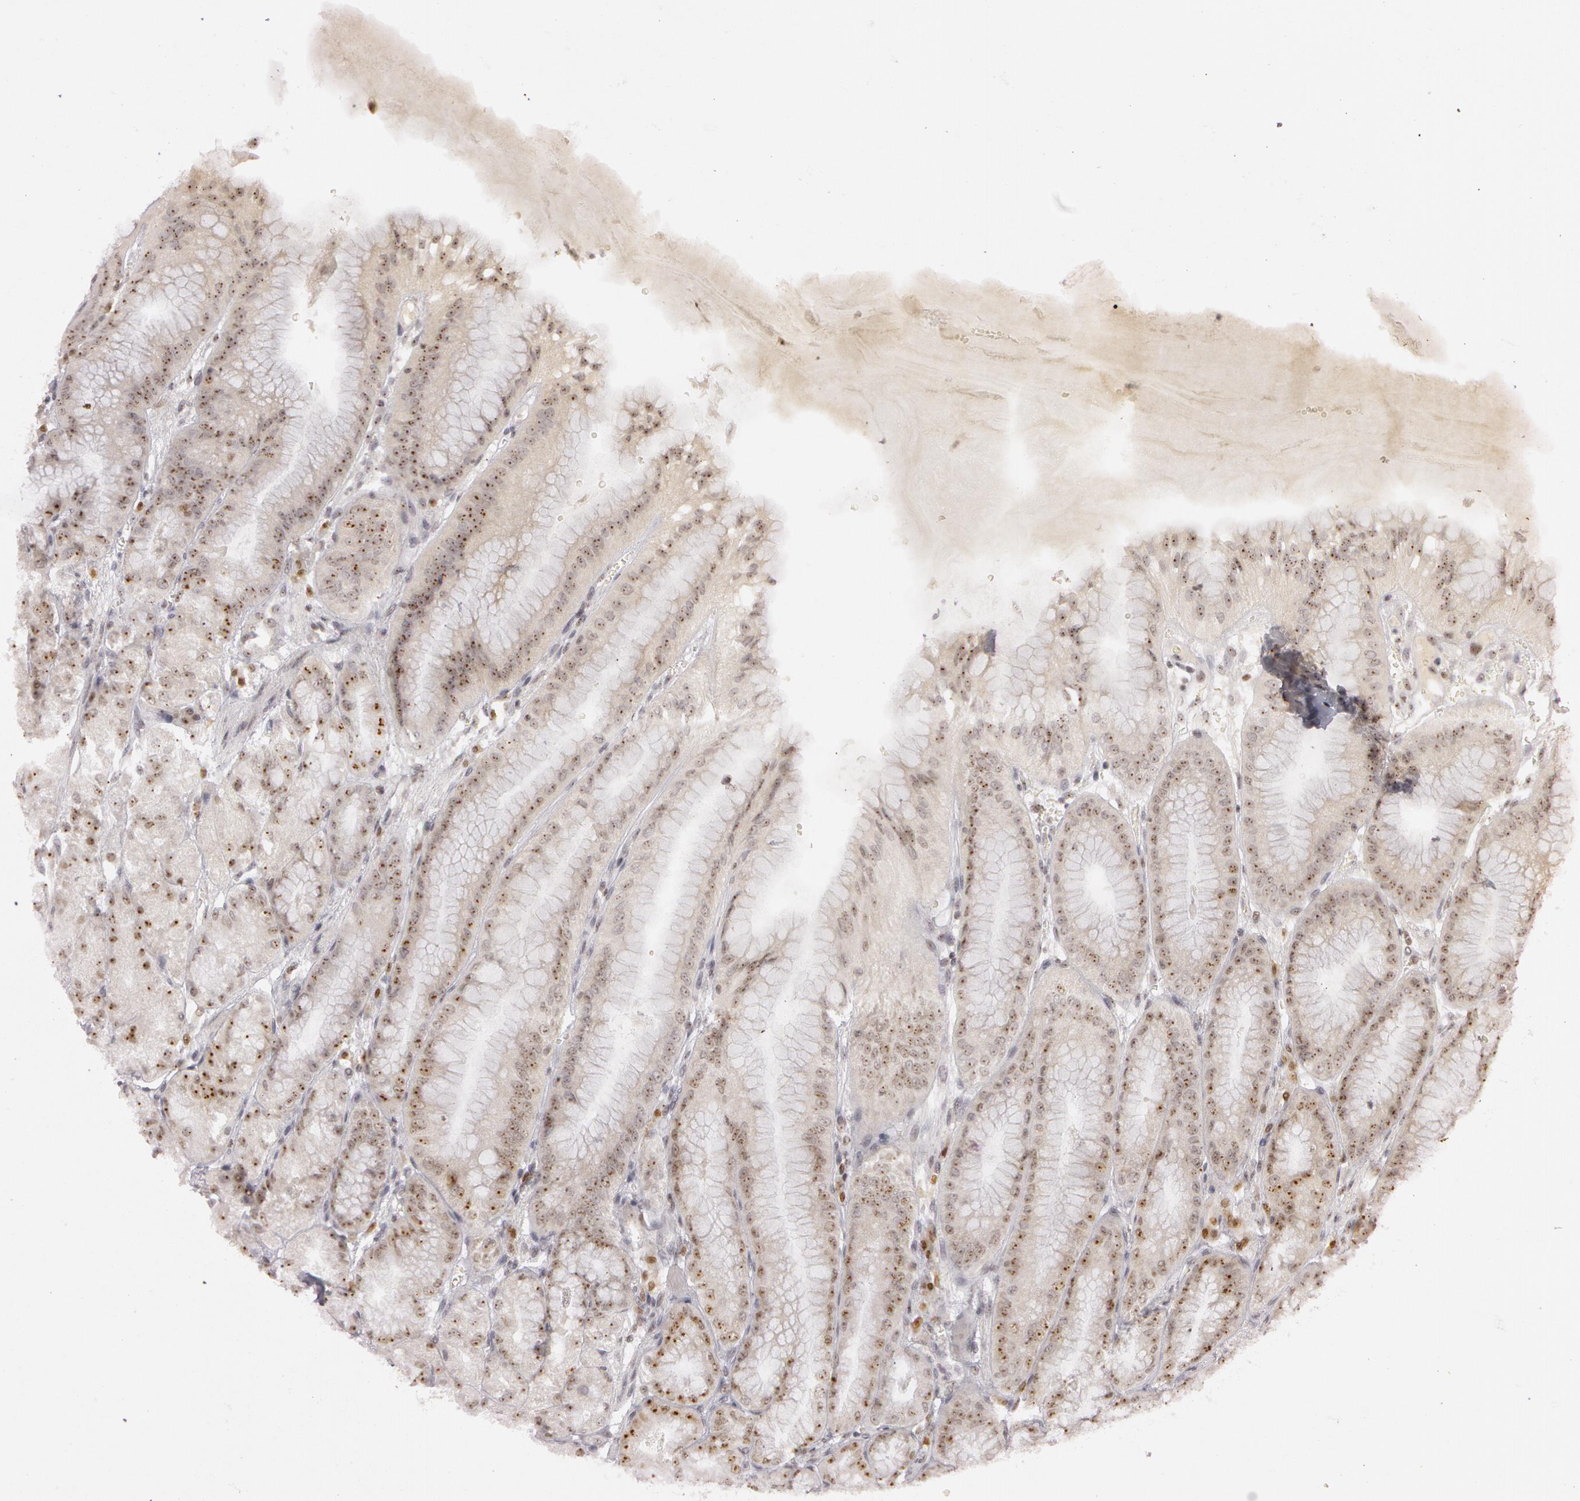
{"staining": {"intensity": "moderate", "quantity": ">75%", "location": "nuclear"}, "tissue": "stomach", "cell_type": "Glandular cells", "image_type": "normal", "snomed": [{"axis": "morphology", "description": "Normal tissue, NOS"}, {"axis": "topography", "description": "Stomach, lower"}], "caption": "A medium amount of moderate nuclear staining is present in about >75% of glandular cells in benign stomach.", "gene": "FBL", "patient": {"sex": "male", "age": 71}}